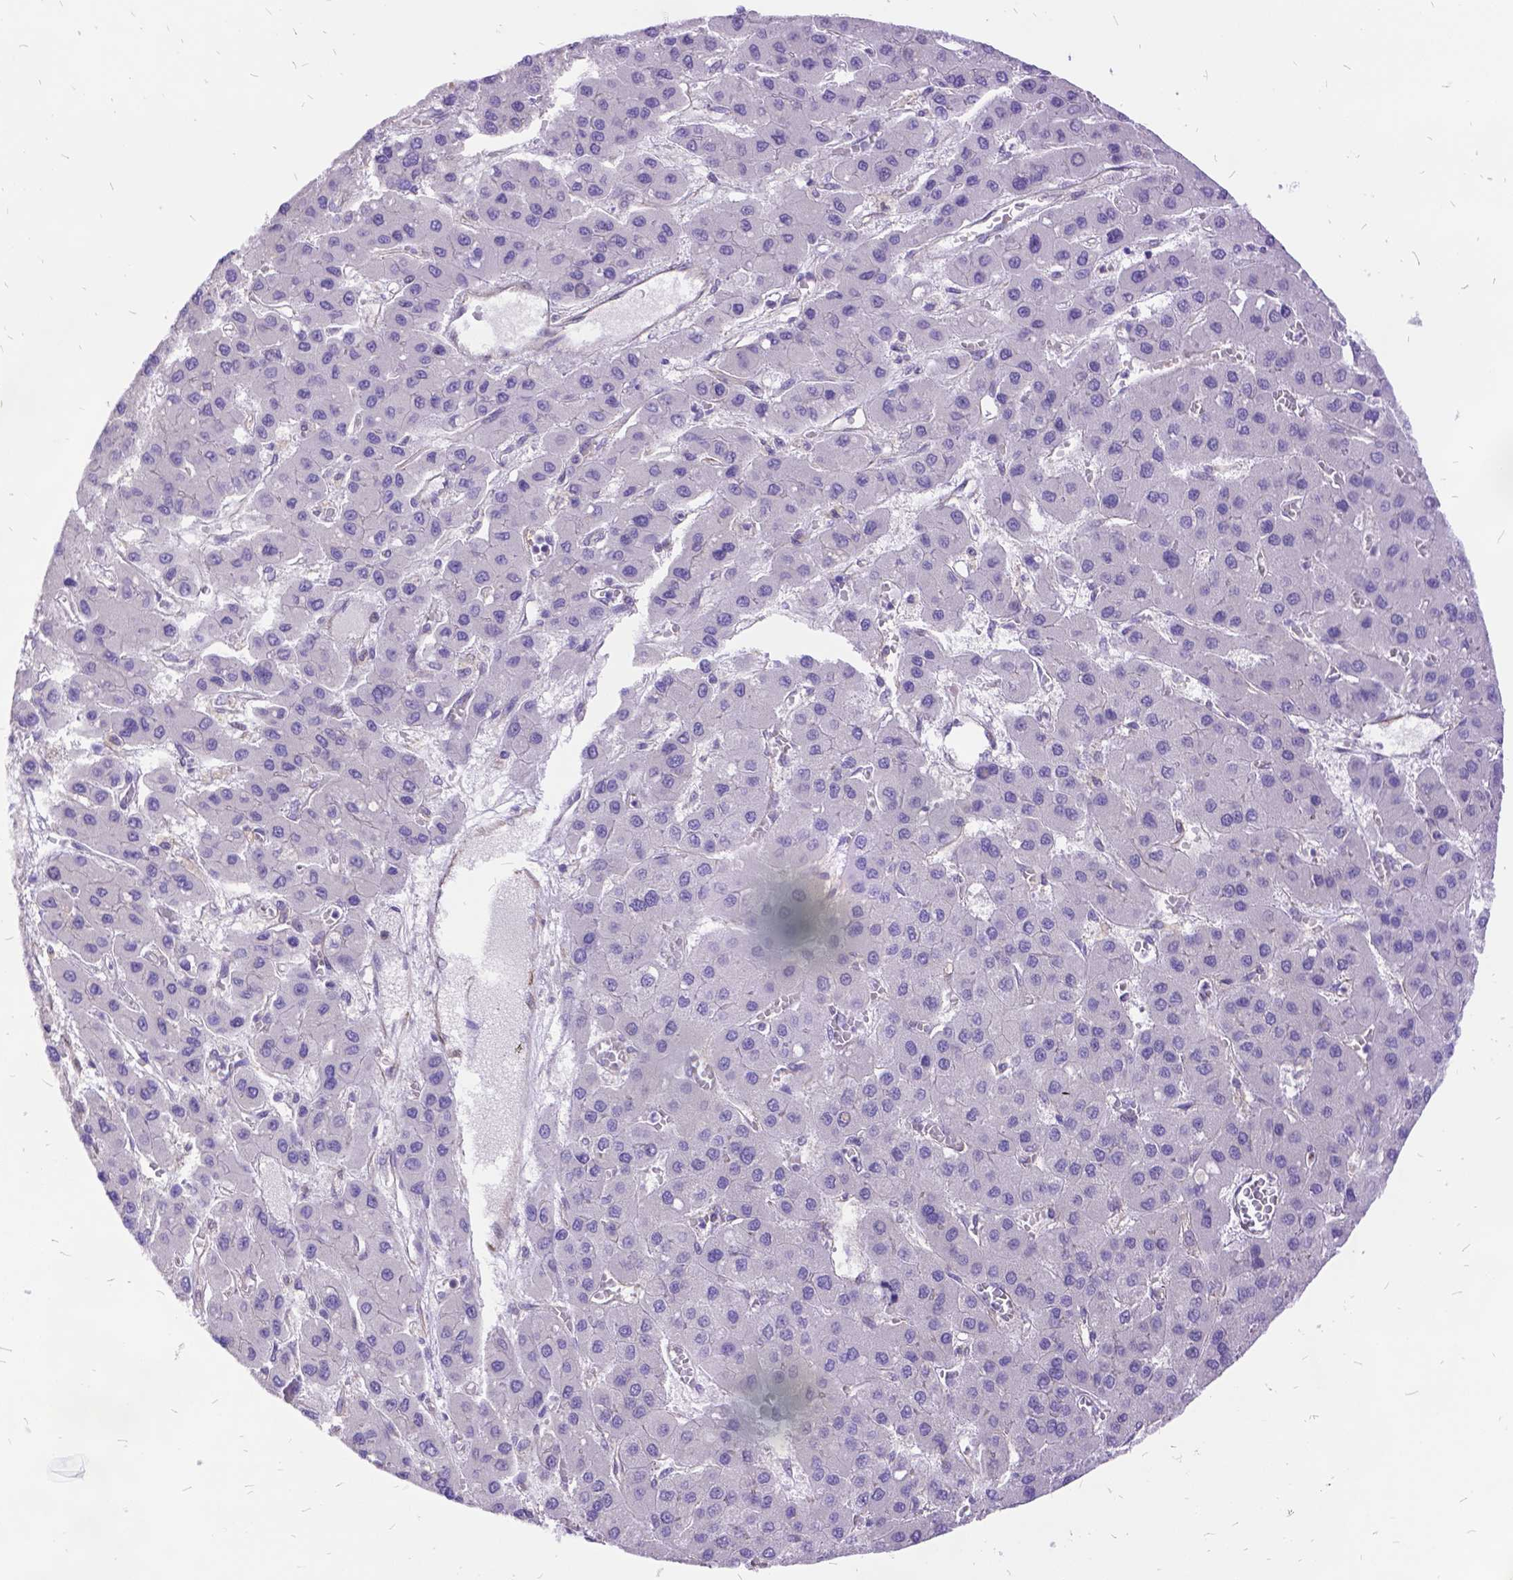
{"staining": {"intensity": "negative", "quantity": "none", "location": "none"}, "tissue": "liver cancer", "cell_type": "Tumor cells", "image_type": "cancer", "snomed": [{"axis": "morphology", "description": "Carcinoma, Hepatocellular, NOS"}, {"axis": "topography", "description": "Liver"}], "caption": "Hepatocellular carcinoma (liver) stained for a protein using immunohistochemistry exhibits no positivity tumor cells.", "gene": "GRB7", "patient": {"sex": "female", "age": 41}}